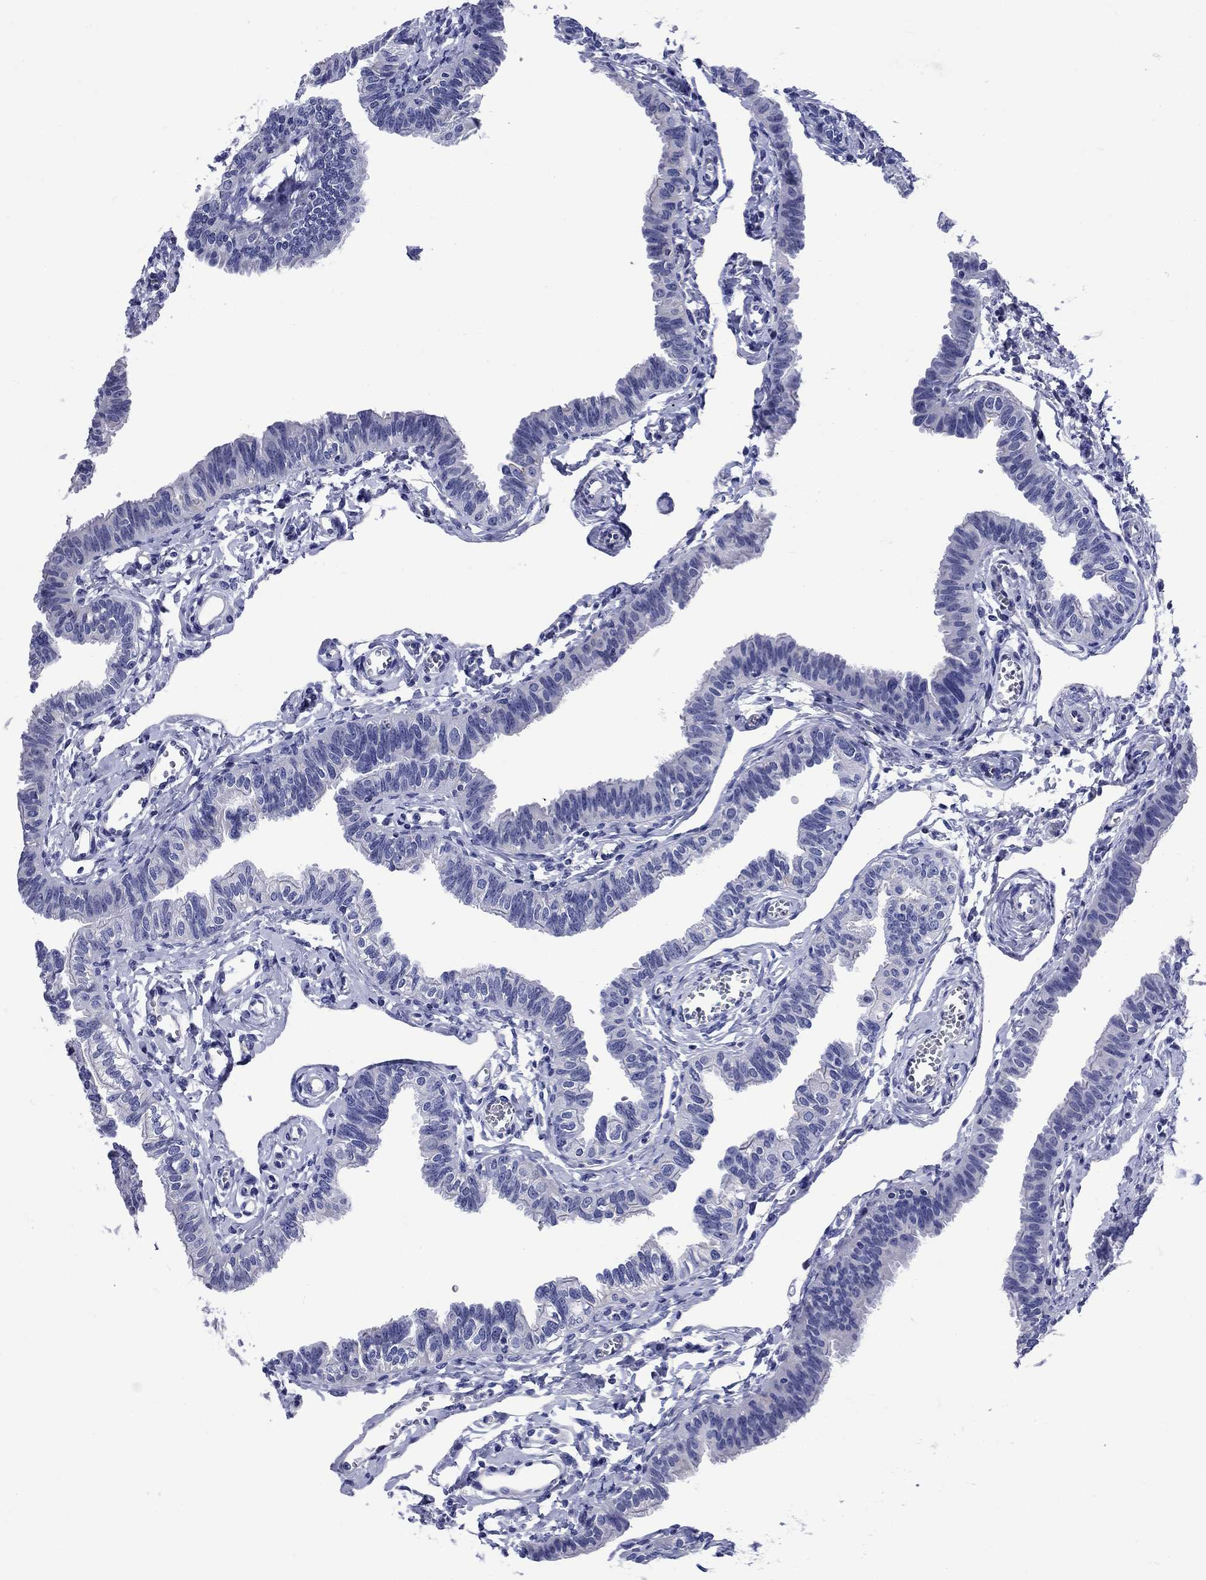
{"staining": {"intensity": "negative", "quantity": "none", "location": "none"}, "tissue": "fallopian tube", "cell_type": "Glandular cells", "image_type": "normal", "snomed": [{"axis": "morphology", "description": "Normal tissue, NOS"}, {"axis": "topography", "description": "Fallopian tube"}], "caption": "Image shows no significant protein positivity in glandular cells of unremarkable fallopian tube.", "gene": "SLC1A2", "patient": {"sex": "female", "age": 54}}